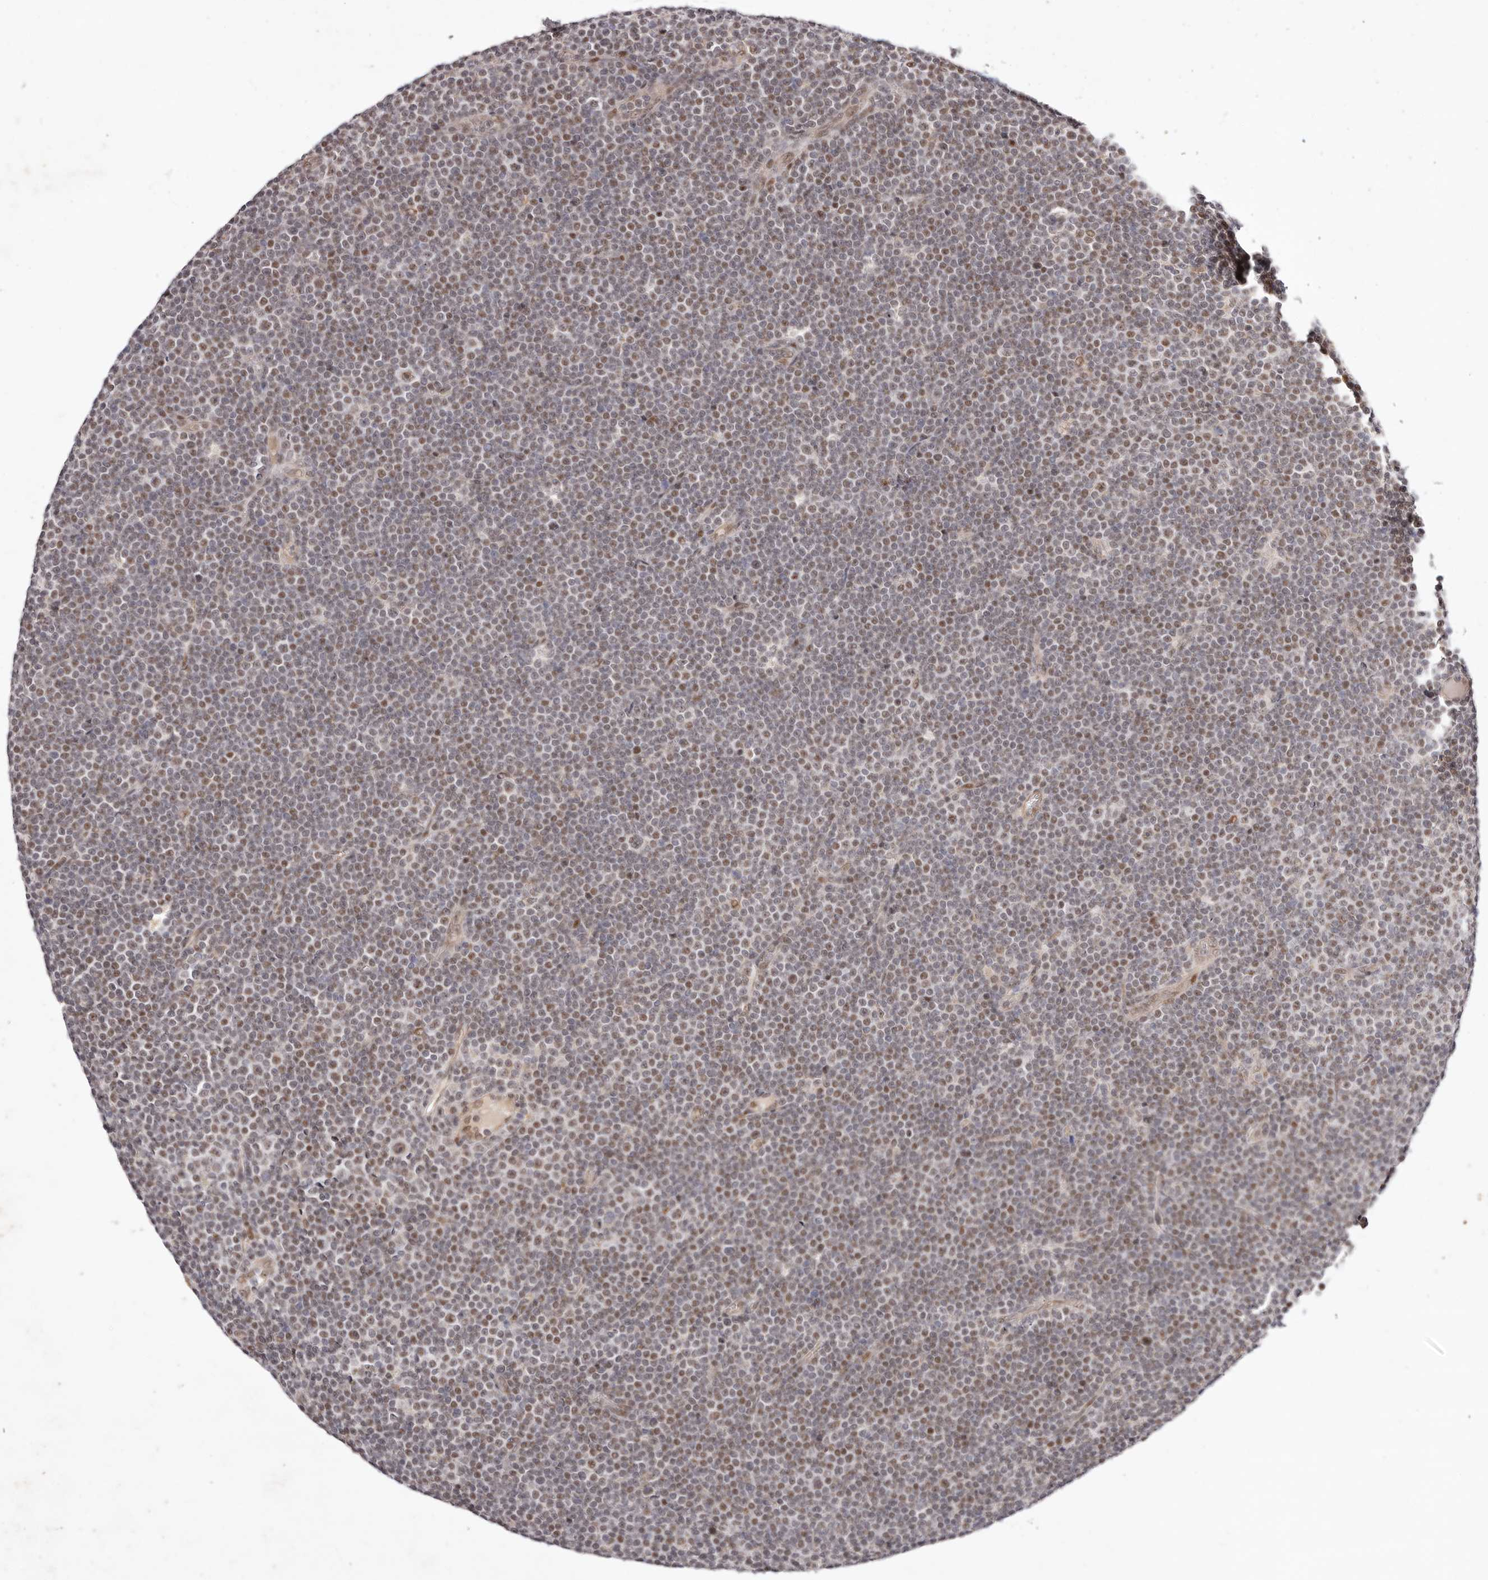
{"staining": {"intensity": "moderate", "quantity": "25%-75%", "location": "nuclear"}, "tissue": "lymphoma", "cell_type": "Tumor cells", "image_type": "cancer", "snomed": [{"axis": "morphology", "description": "Malignant lymphoma, non-Hodgkin's type, Low grade"}, {"axis": "topography", "description": "Lymph node"}], "caption": "A brown stain labels moderate nuclear positivity of a protein in lymphoma tumor cells.", "gene": "WRN", "patient": {"sex": "female", "age": 67}}